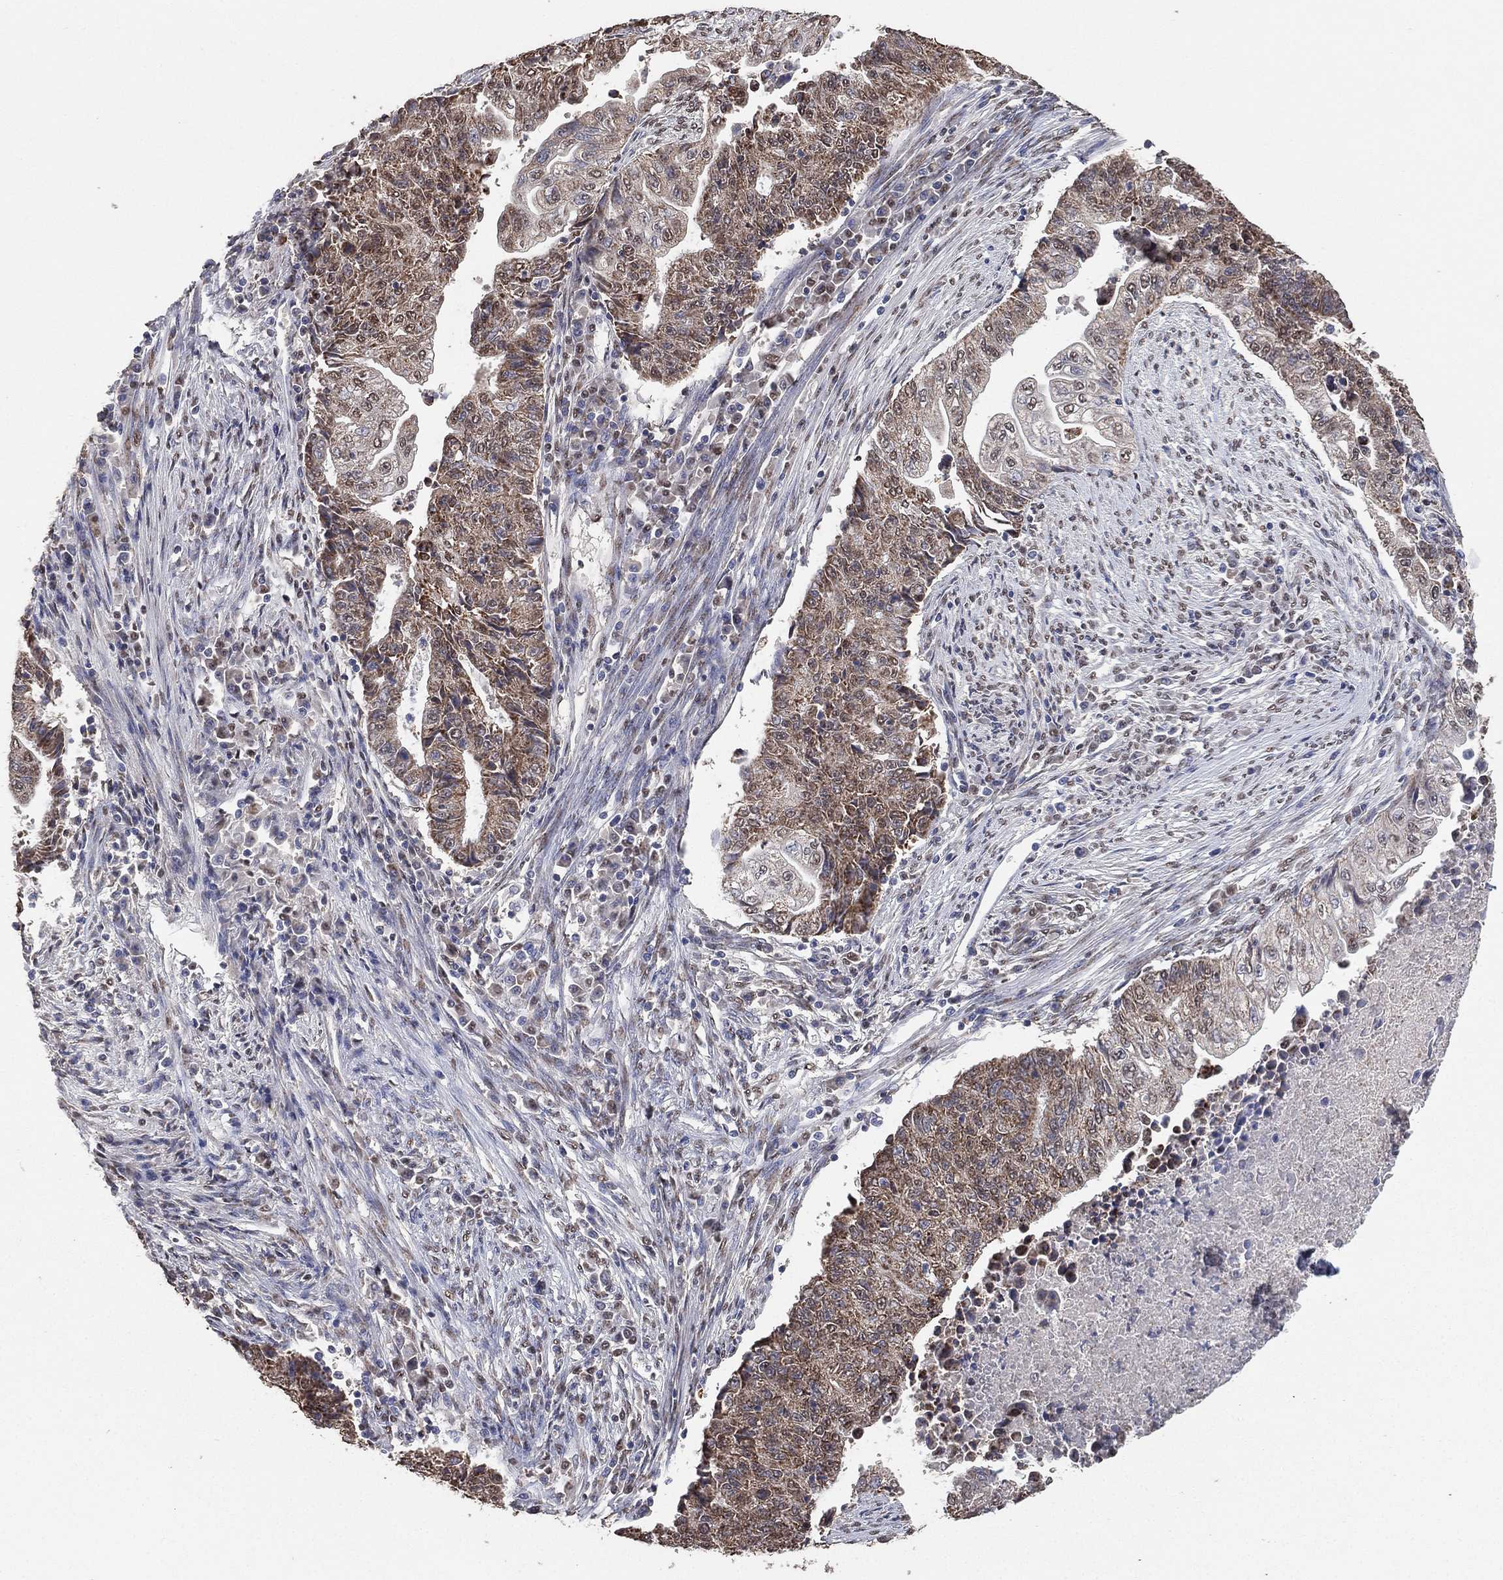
{"staining": {"intensity": "weak", "quantity": "25%-75%", "location": "cytoplasmic/membranous,nuclear"}, "tissue": "endometrial cancer", "cell_type": "Tumor cells", "image_type": "cancer", "snomed": [{"axis": "morphology", "description": "Adenocarcinoma, NOS"}, {"axis": "topography", "description": "Uterus"}, {"axis": "topography", "description": "Endometrium"}], "caption": "This photomicrograph demonstrates adenocarcinoma (endometrial) stained with immunohistochemistry (IHC) to label a protein in brown. The cytoplasmic/membranous and nuclear of tumor cells show weak positivity for the protein. Nuclei are counter-stained blue.", "gene": "ALDH7A1", "patient": {"sex": "female", "age": 54}}